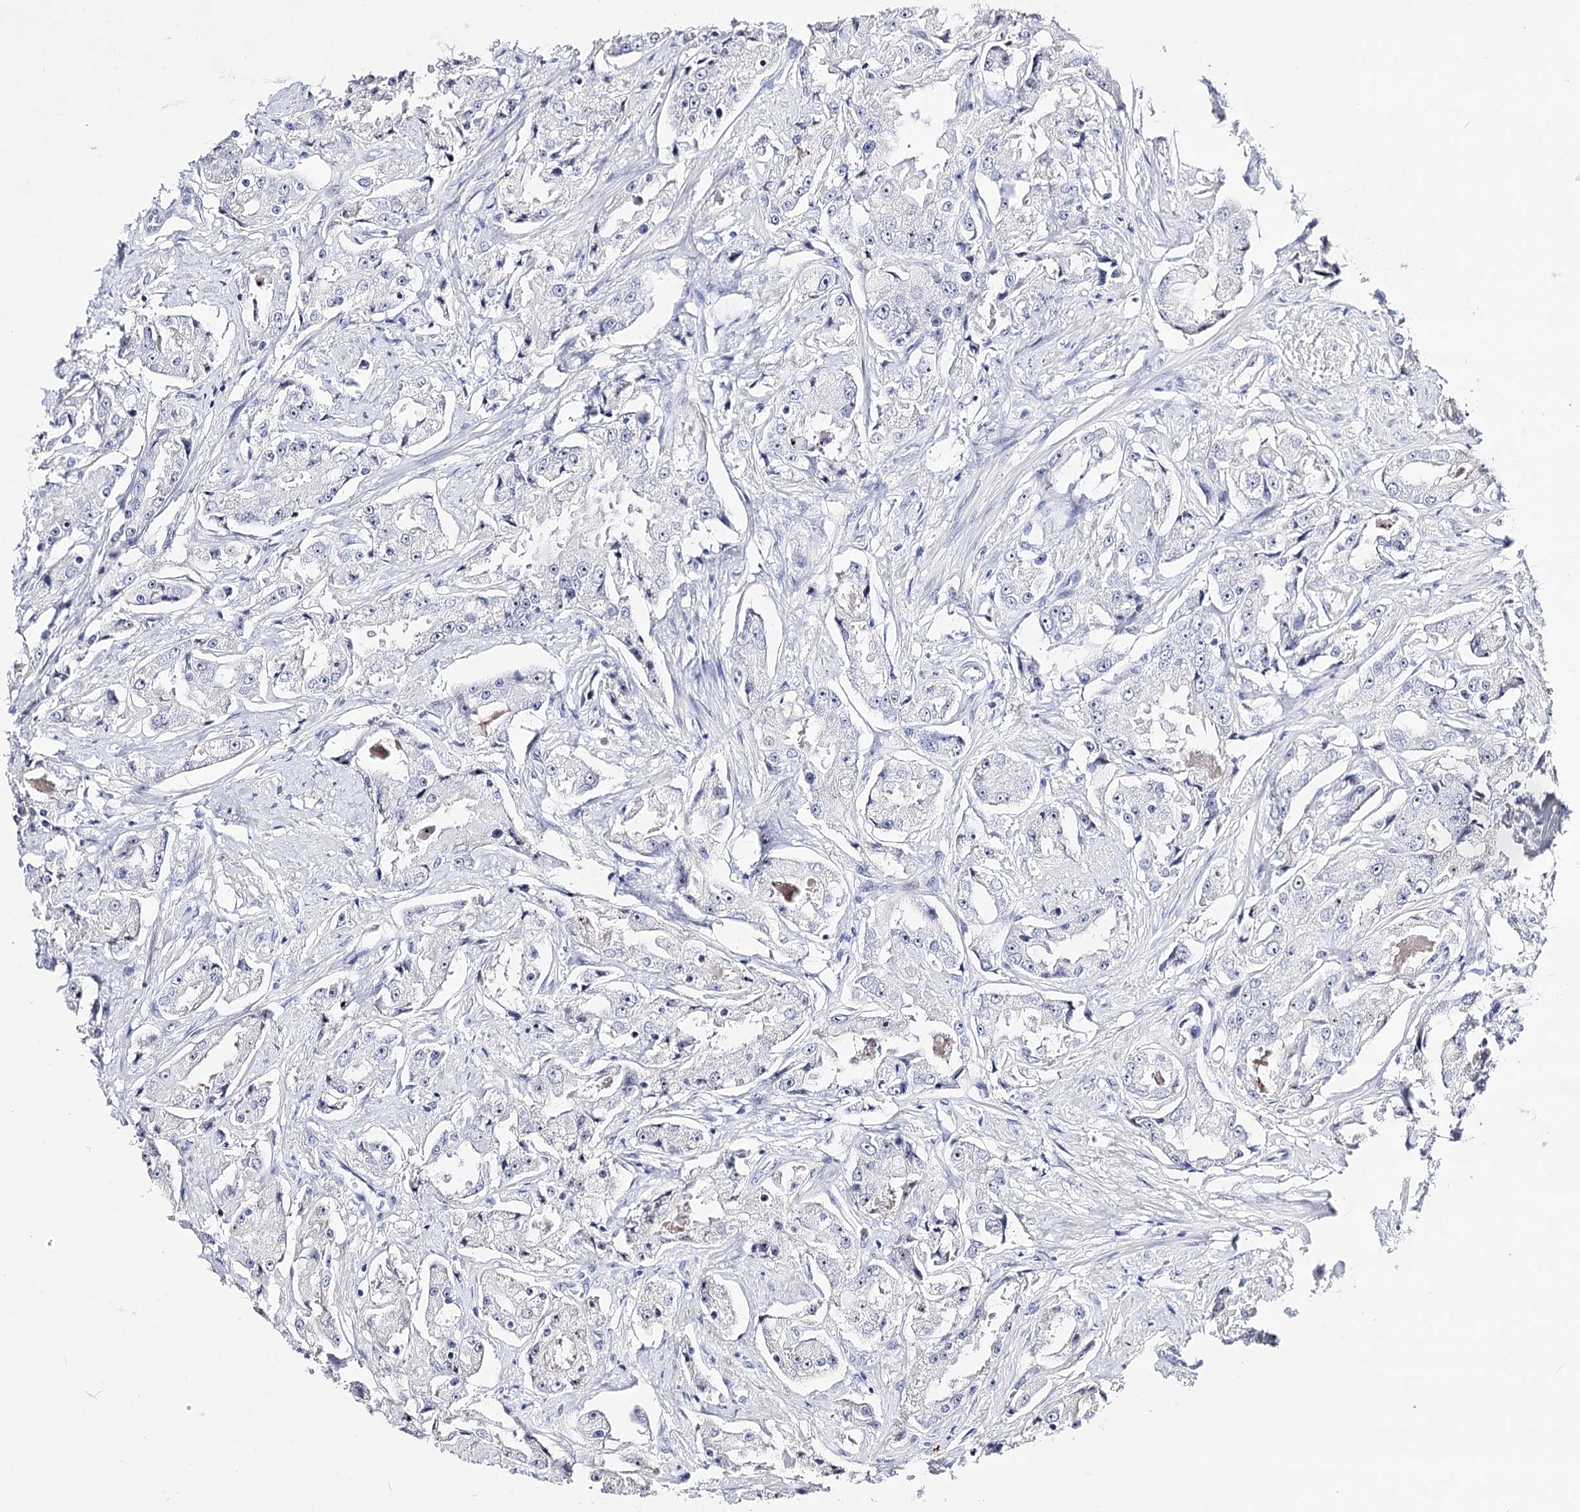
{"staining": {"intensity": "moderate", "quantity": "25%-75%", "location": "nuclear"}, "tissue": "prostate cancer", "cell_type": "Tumor cells", "image_type": "cancer", "snomed": [{"axis": "morphology", "description": "Adenocarcinoma, High grade"}, {"axis": "topography", "description": "Prostate"}], "caption": "Prostate cancer stained with a protein marker shows moderate staining in tumor cells.", "gene": "PCGF5", "patient": {"sex": "male", "age": 73}}